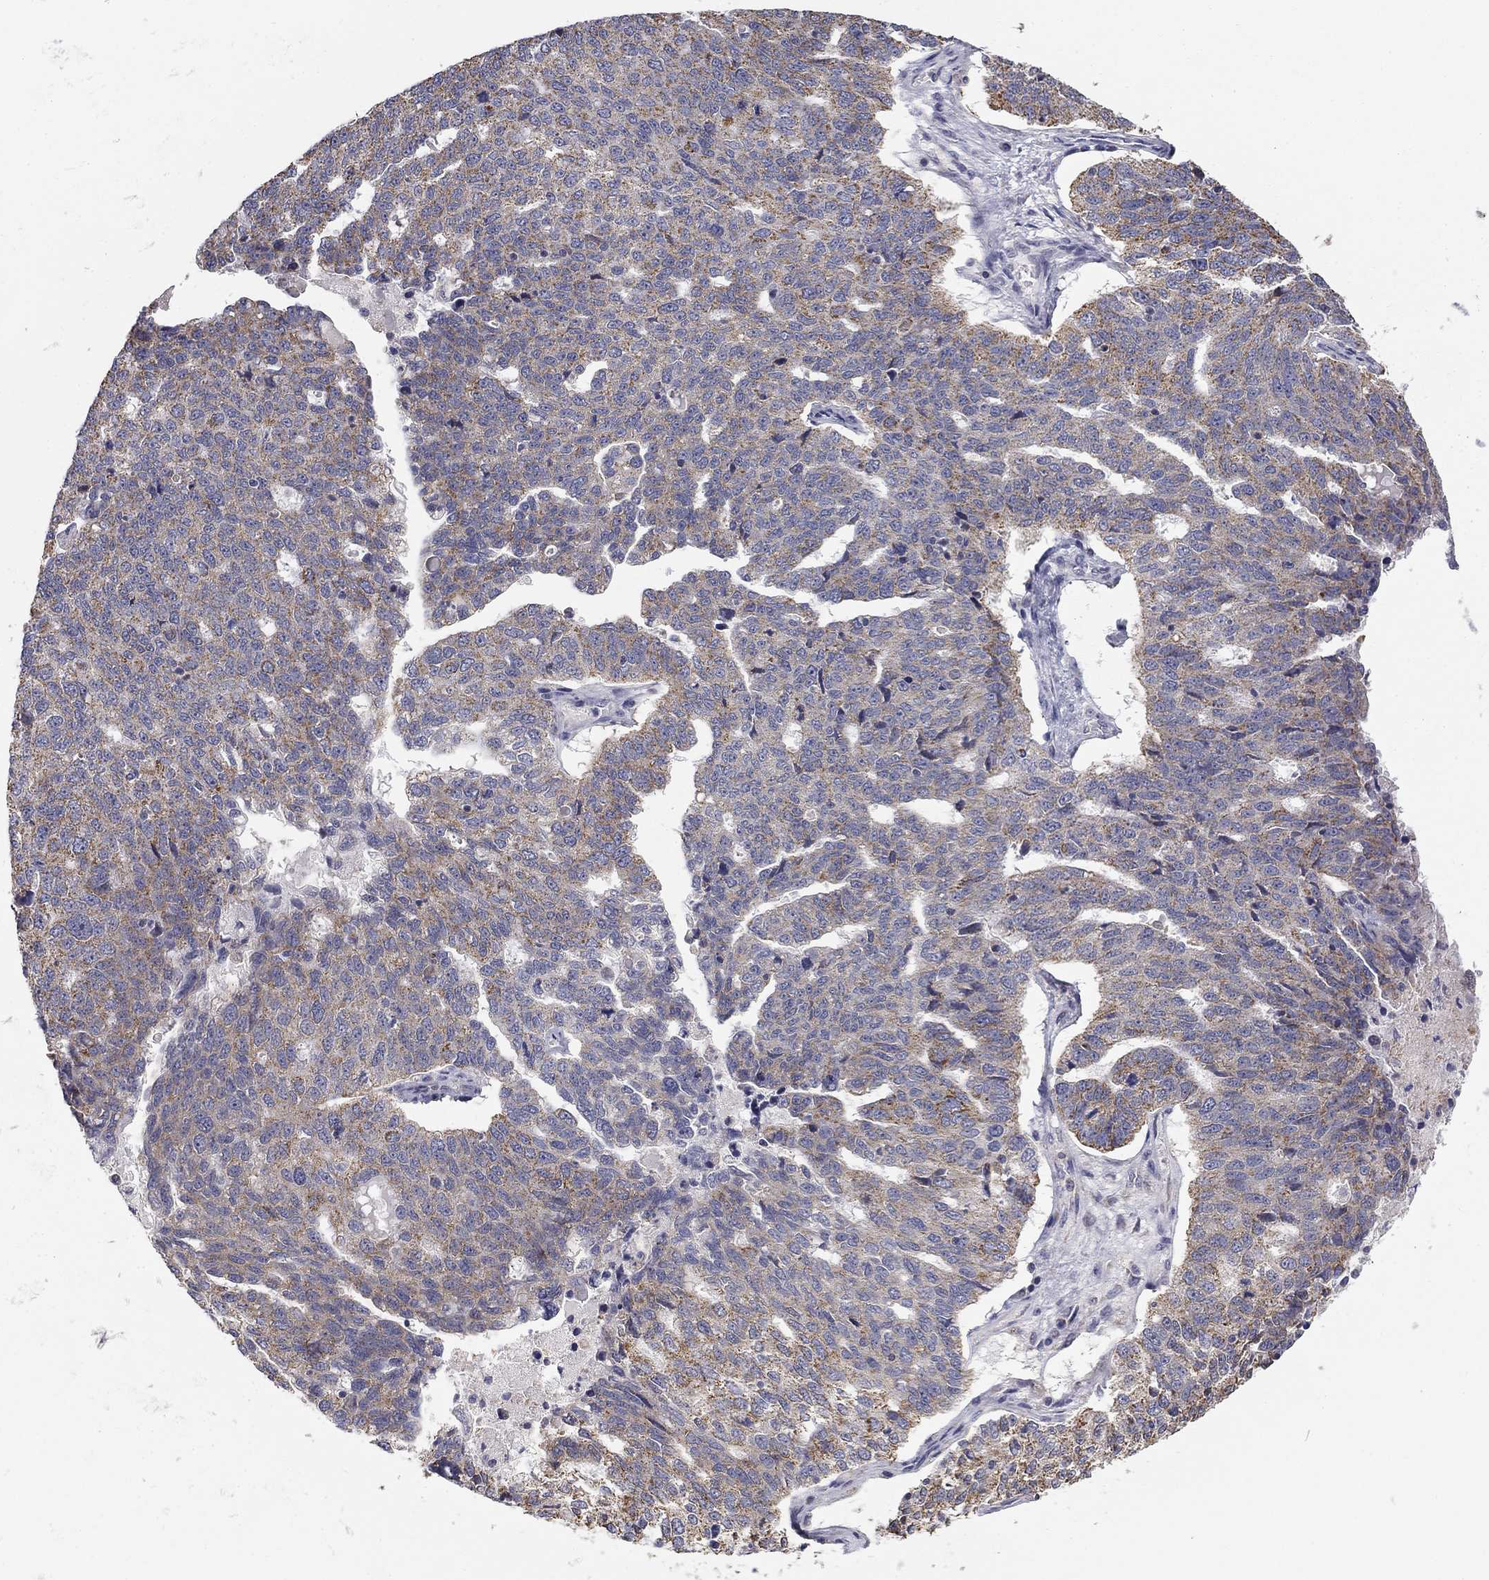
{"staining": {"intensity": "weak", "quantity": "25%-75%", "location": "cytoplasmic/membranous"}, "tissue": "ovarian cancer", "cell_type": "Tumor cells", "image_type": "cancer", "snomed": [{"axis": "morphology", "description": "Cystadenocarcinoma, serous, NOS"}, {"axis": "topography", "description": "Ovary"}], "caption": "Immunohistochemical staining of ovarian serous cystadenocarcinoma reveals low levels of weak cytoplasmic/membranous expression in approximately 25%-75% of tumor cells.", "gene": "SLC2A9", "patient": {"sex": "female", "age": 71}}